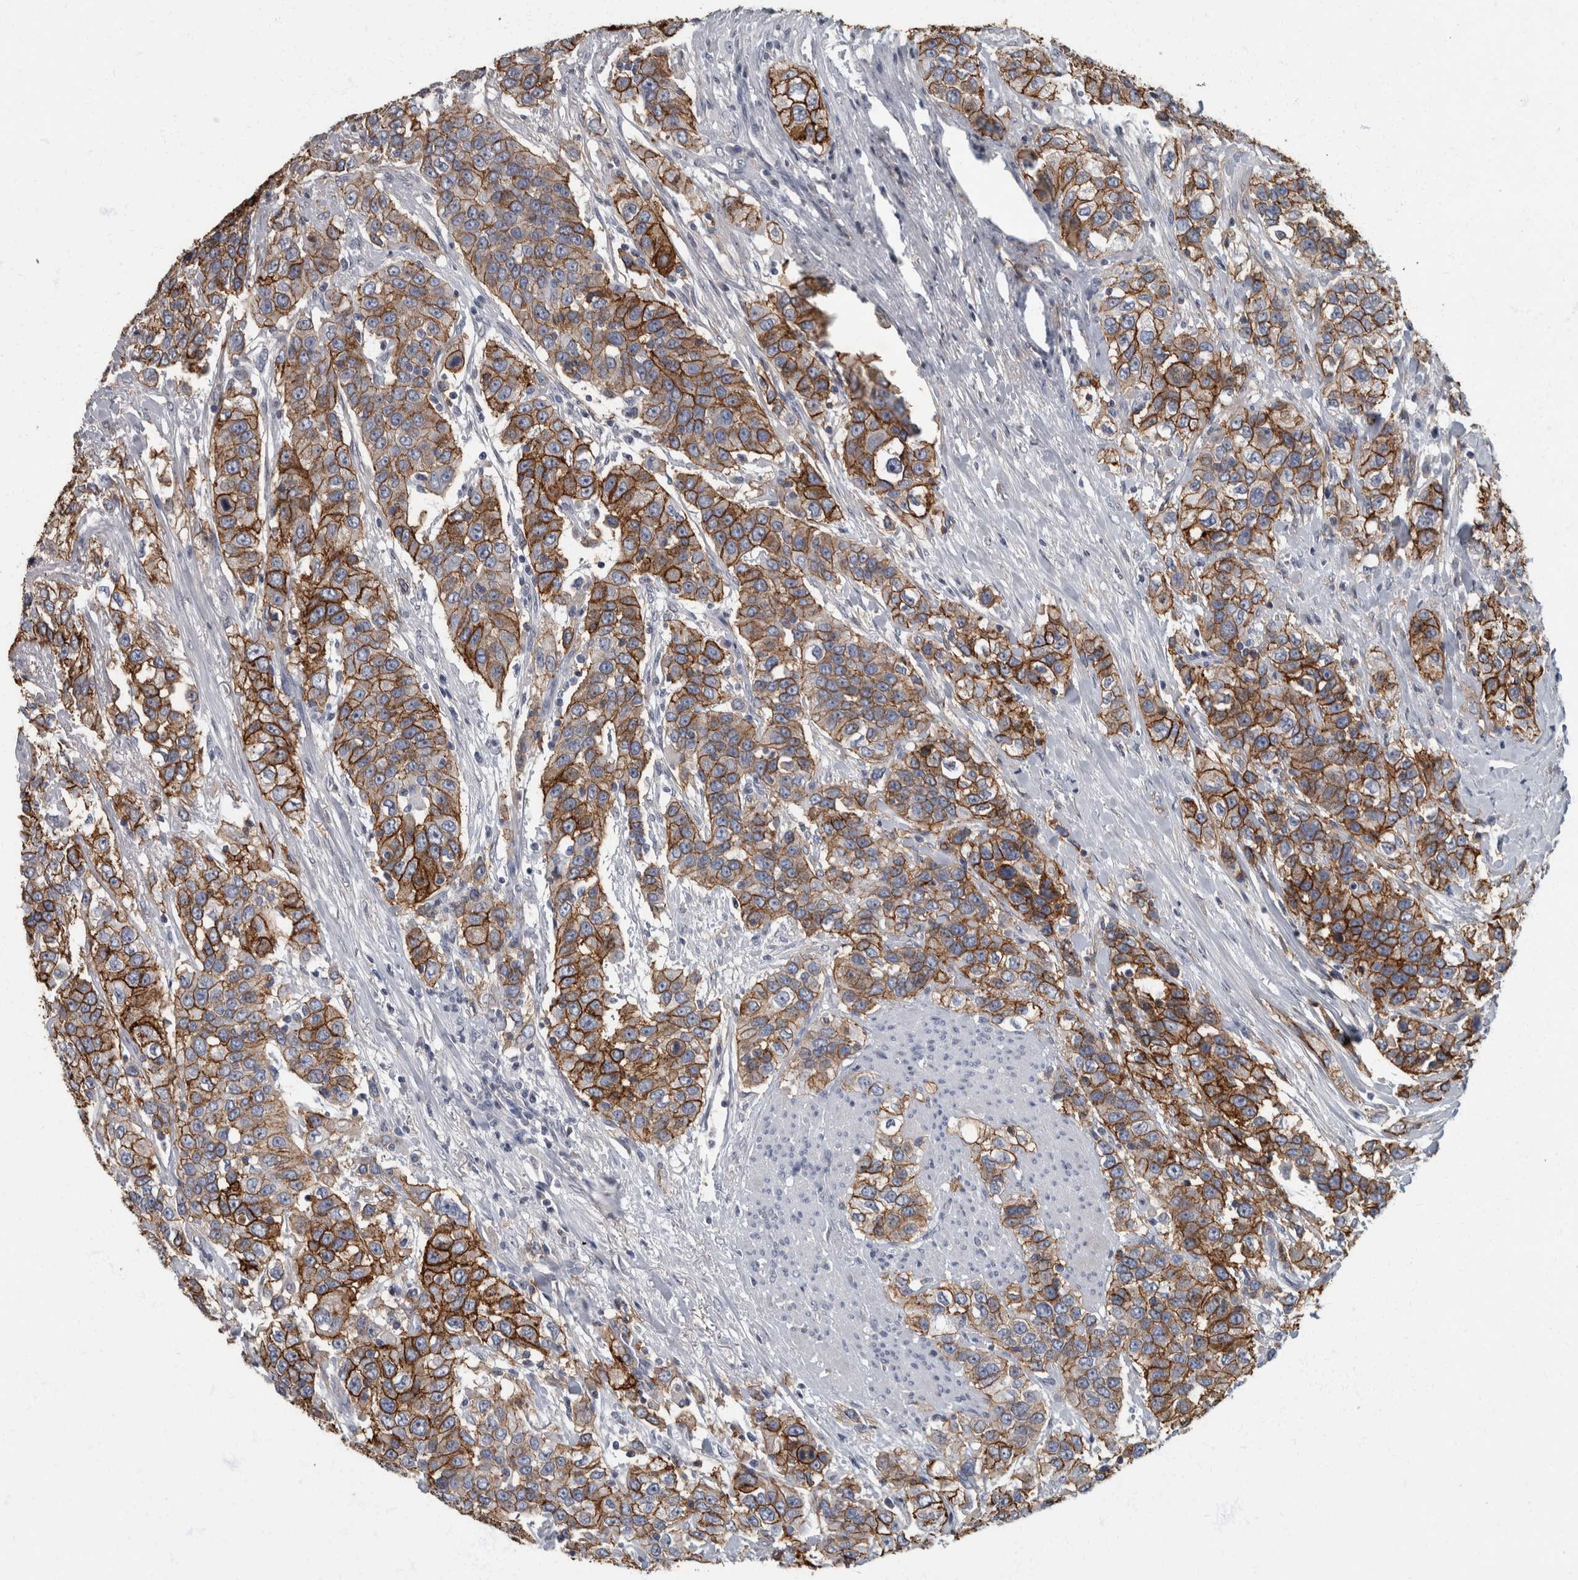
{"staining": {"intensity": "strong", "quantity": ">75%", "location": "cytoplasmic/membranous"}, "tissue": "urothelial cancer", "cell_type": "Tumor cells", "image_type": "cancer", "snomed": [{"axis": "morphology", "description": "Urothelial carcinoma, High grade"}, {"axis": "topography", "description": "Urinary bladder"}], "caption": "Immunohistochemistry (DAB) staining of urothelial cancer shows strong cytoplasmic/membranous protein positivity in approximately >75% of tumor cells. (DAB (3,3'-diaminobenzidine) = brown stain, brightfield microscopy at high magnification).", "gene": "DSG2", "patient": {"sex": "female", "age": 80}}